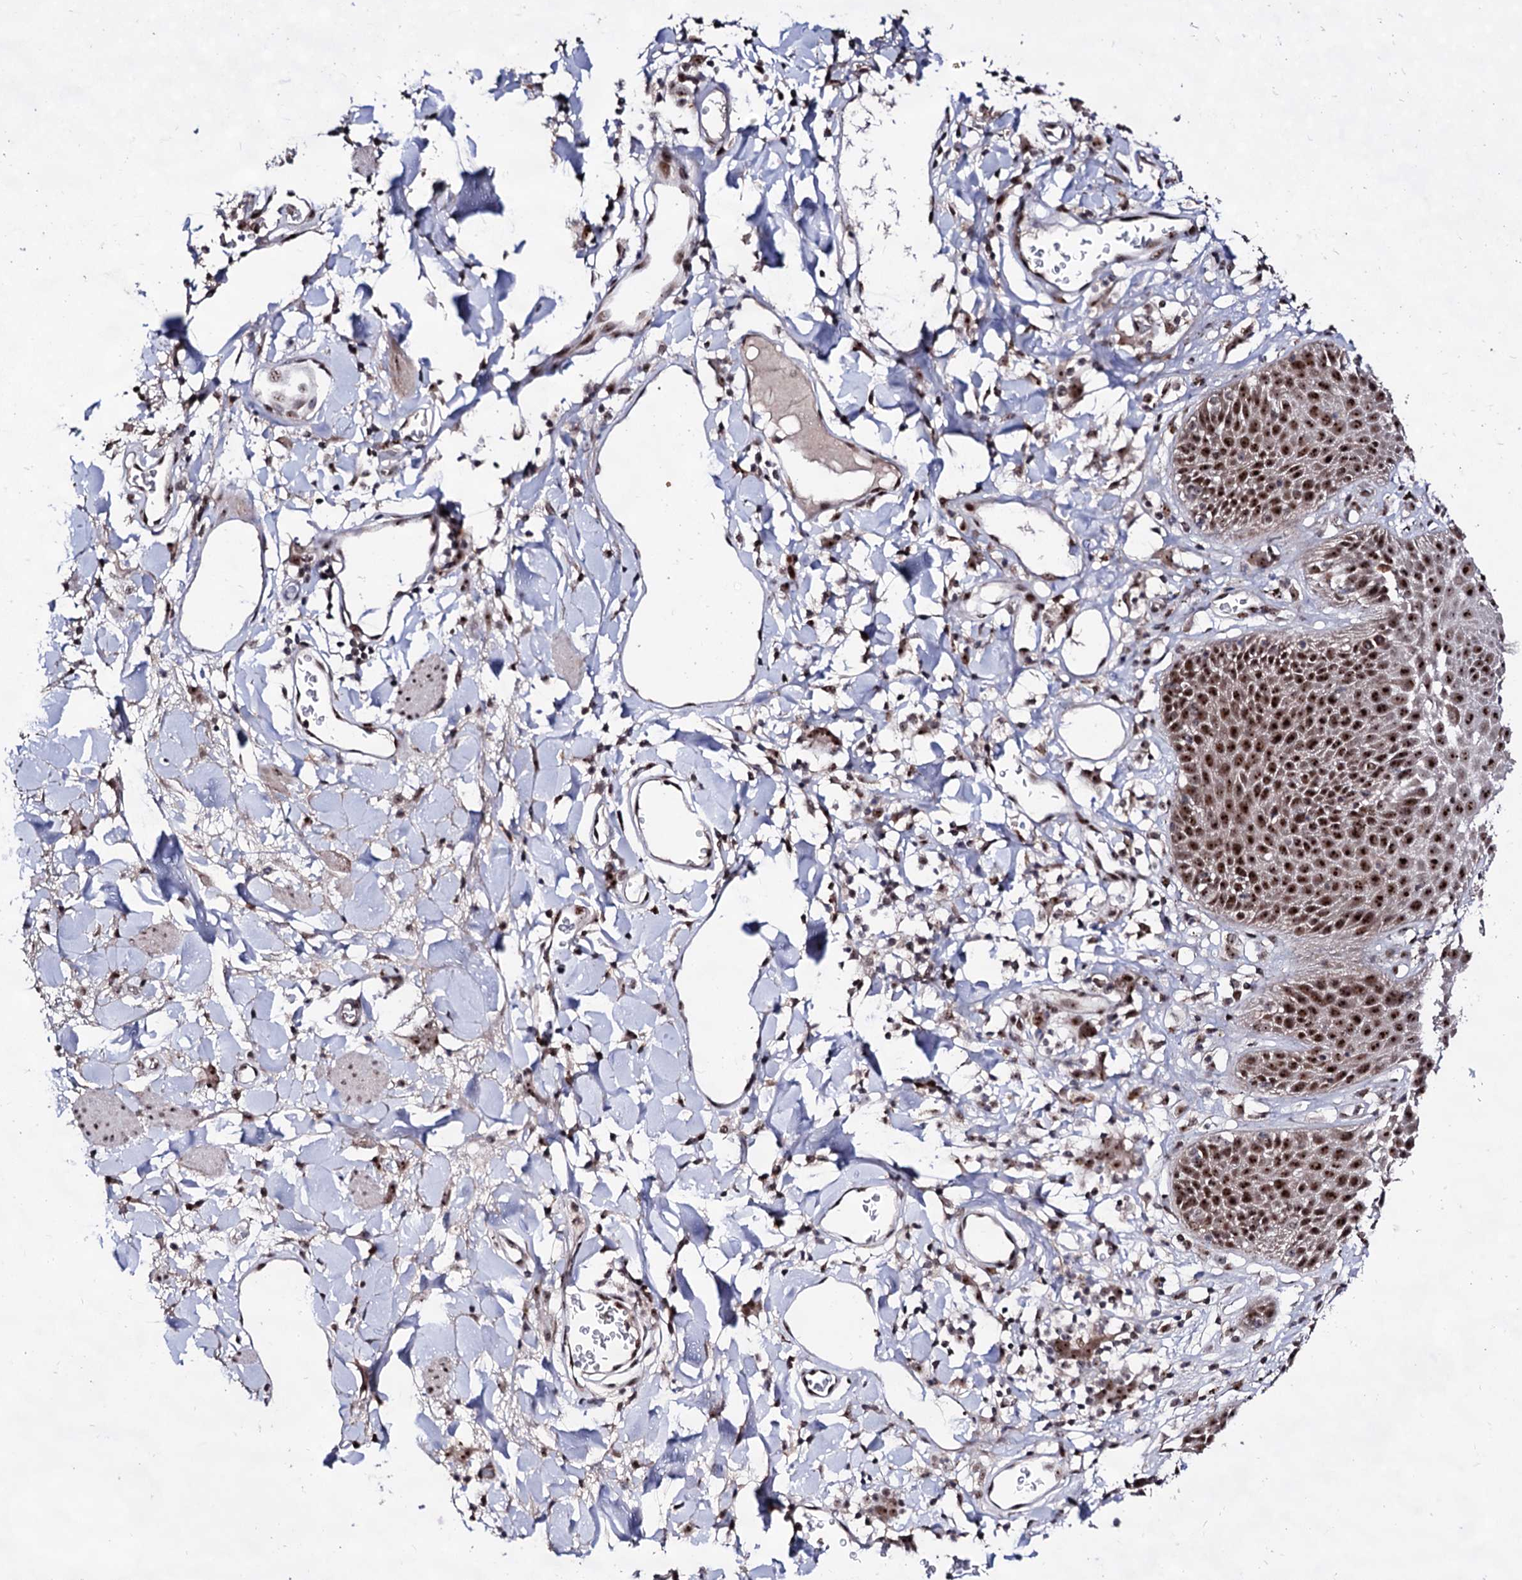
{"staining": {"intensity": "strong", "quantity": ">75%", "location": "nuclear"}, "tissue": "skin", "cell_type": "Epidermal cells", "image_type": "normal", "snomed": [{"axis": "morphology", "description": "Normal tissue, NOS"}, {"axis": "topography", "description": "Vulva"}], "caption": "The immunohistochemical stain labels strong nuclear expression in epidermal cells of normal skin. Nuclei are stained in blue.", "gene": "EXOSC10", "patient": {"sex": "female", "age": 68}}